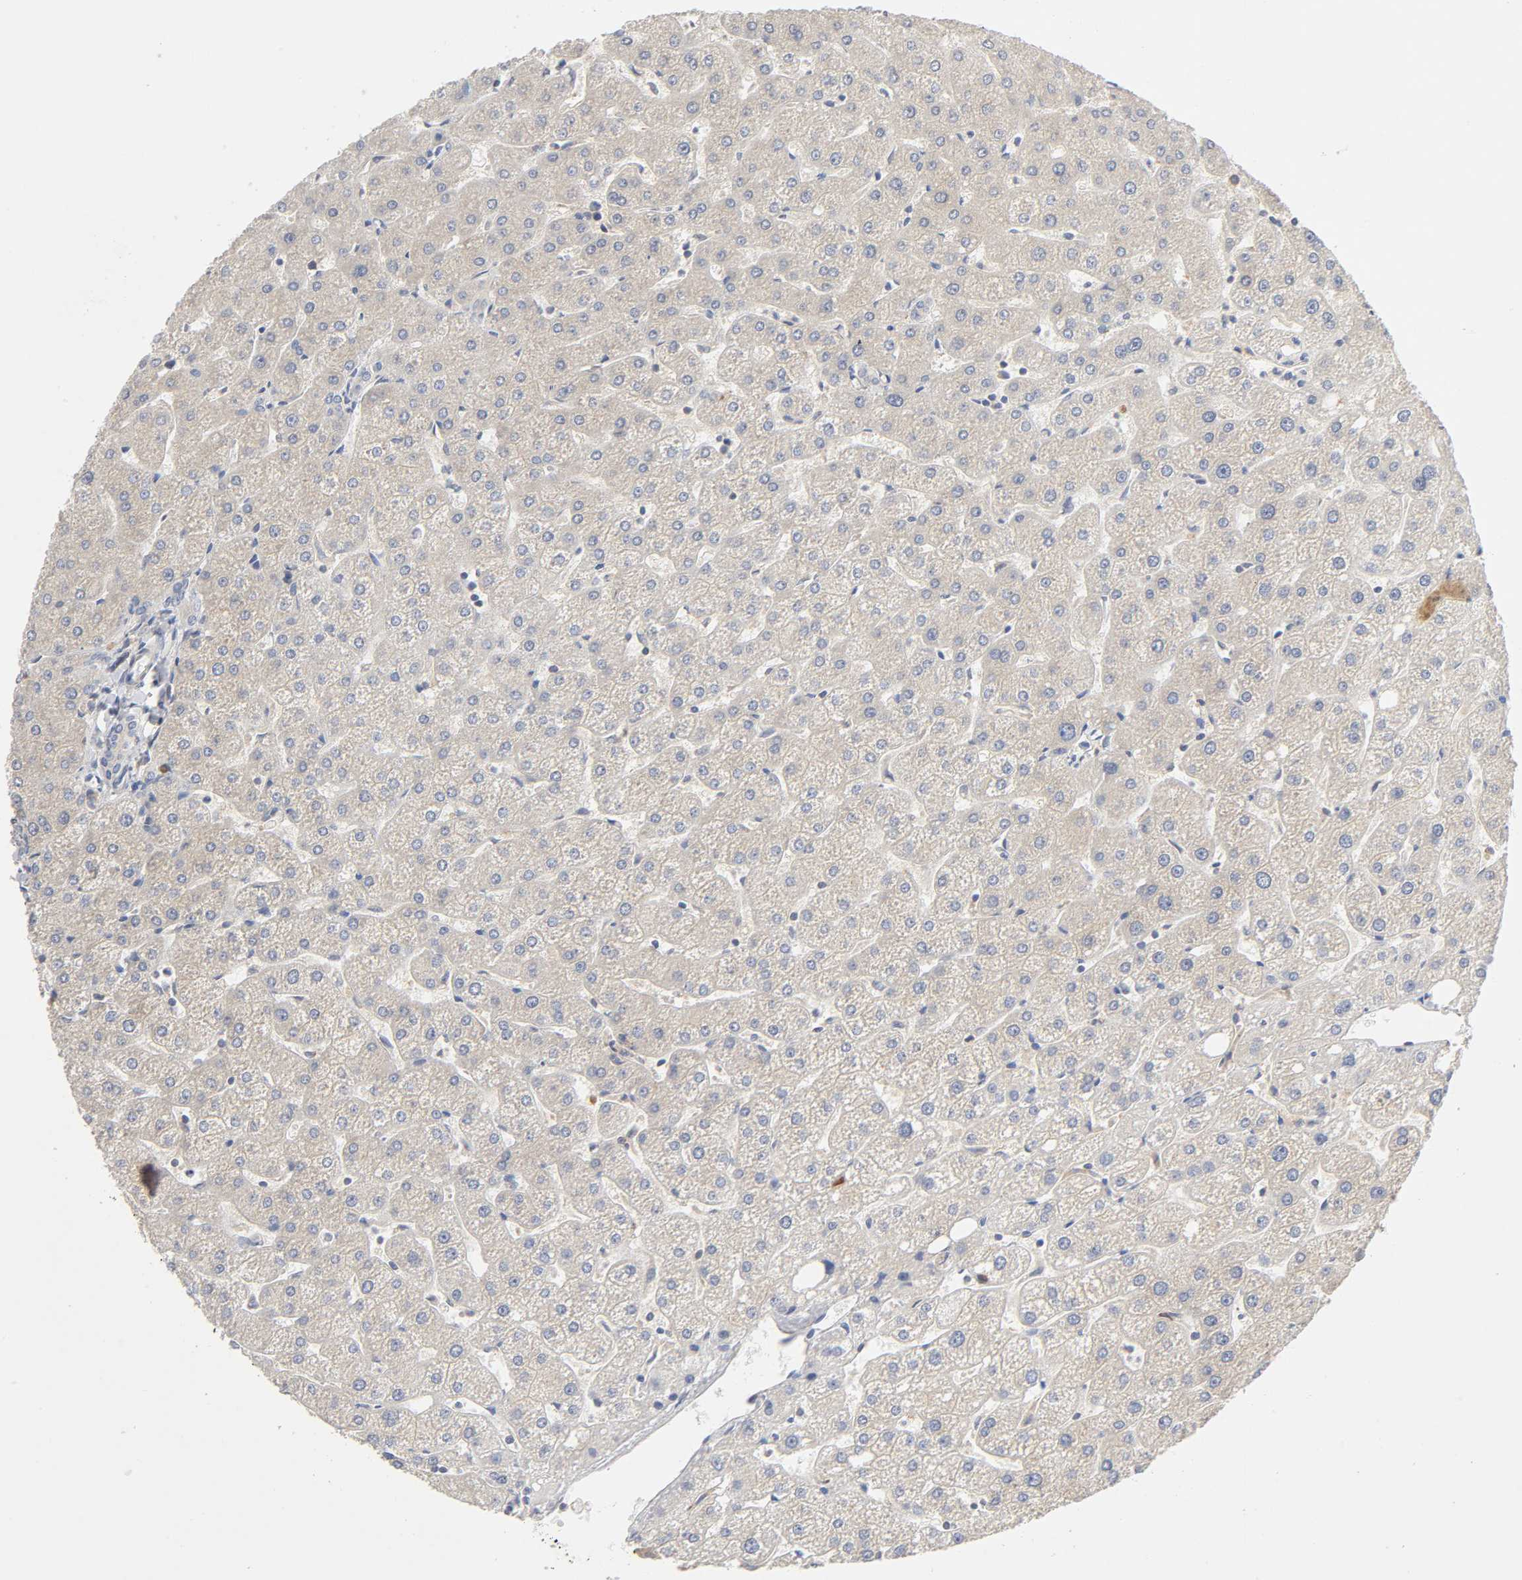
{"staining": {"intensity": "negative", "quantity": "none", "location": "none"}, "tissue": "liver", "cell_type": "Cholangiocytes", "image_type": "normal", "snomed": [{"axis": "morphology", "description": "Normal tissue, NOS"}, {"axis": "topography", "description": "Liver"}], "caption": "The photomicrograph shows no significant staining in cholangiocytes of liver.", "gene": "IQCJ", "patient": {"sex": "male", "age": 67}}